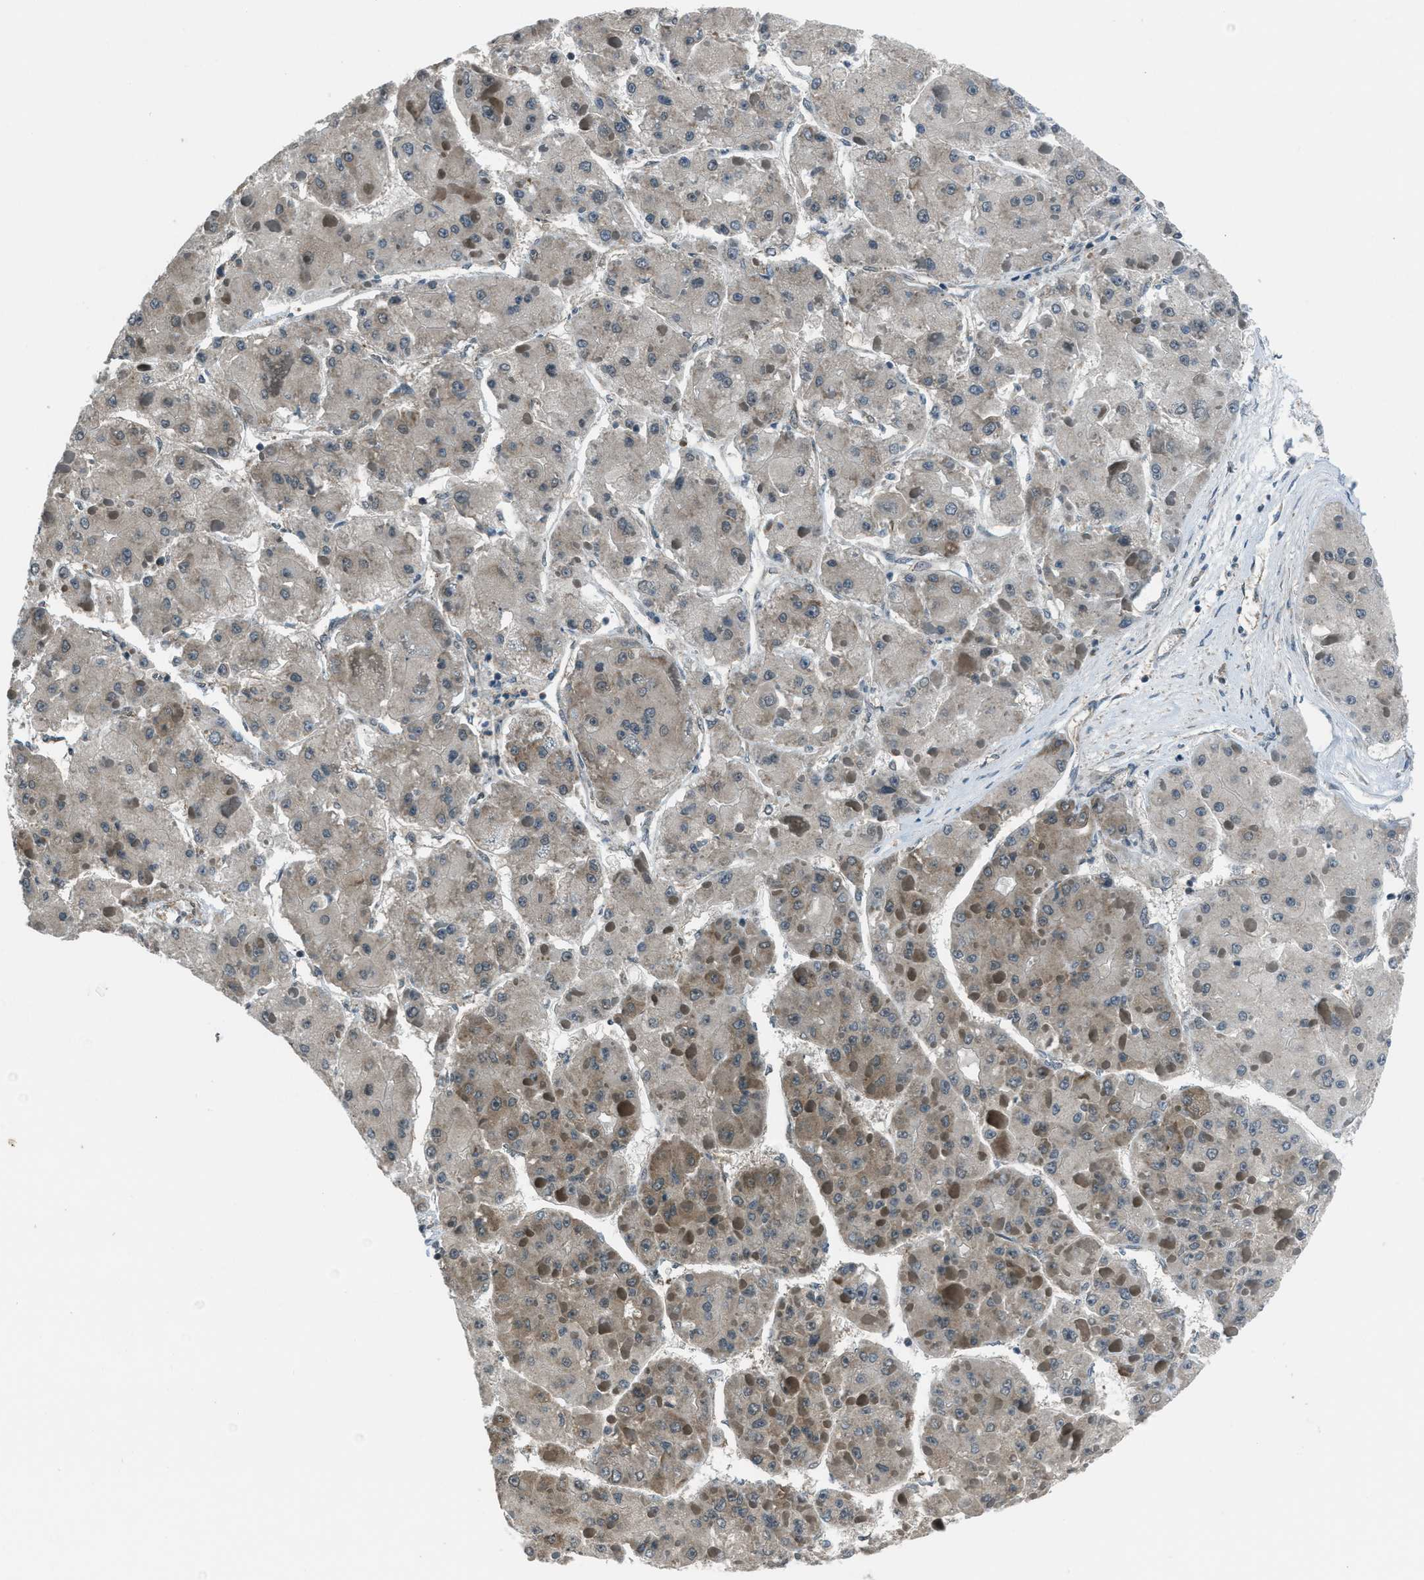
{"staining": {"intensity": "weak", "quantity": "<25%", "location": "cytoplasmic/membranous"}, "tissue": "liver cancer", "cell_type": "Tumor cells", "image_type": "cancer", "snomed": [{"axis": "morphology", "description": "Carcinoma, Hepatocellular, NOS"}, {"axis": "topography", "description": "Liver"}], "caption": "High power microscopy histopathology image of an immunohistochemistry photomicrograph of liver hepatocellular carcinoma, revealing no significant positivity in tumor cells.", "gene": "ASAP2", "patient": {"sex": "female", "age": 73}}